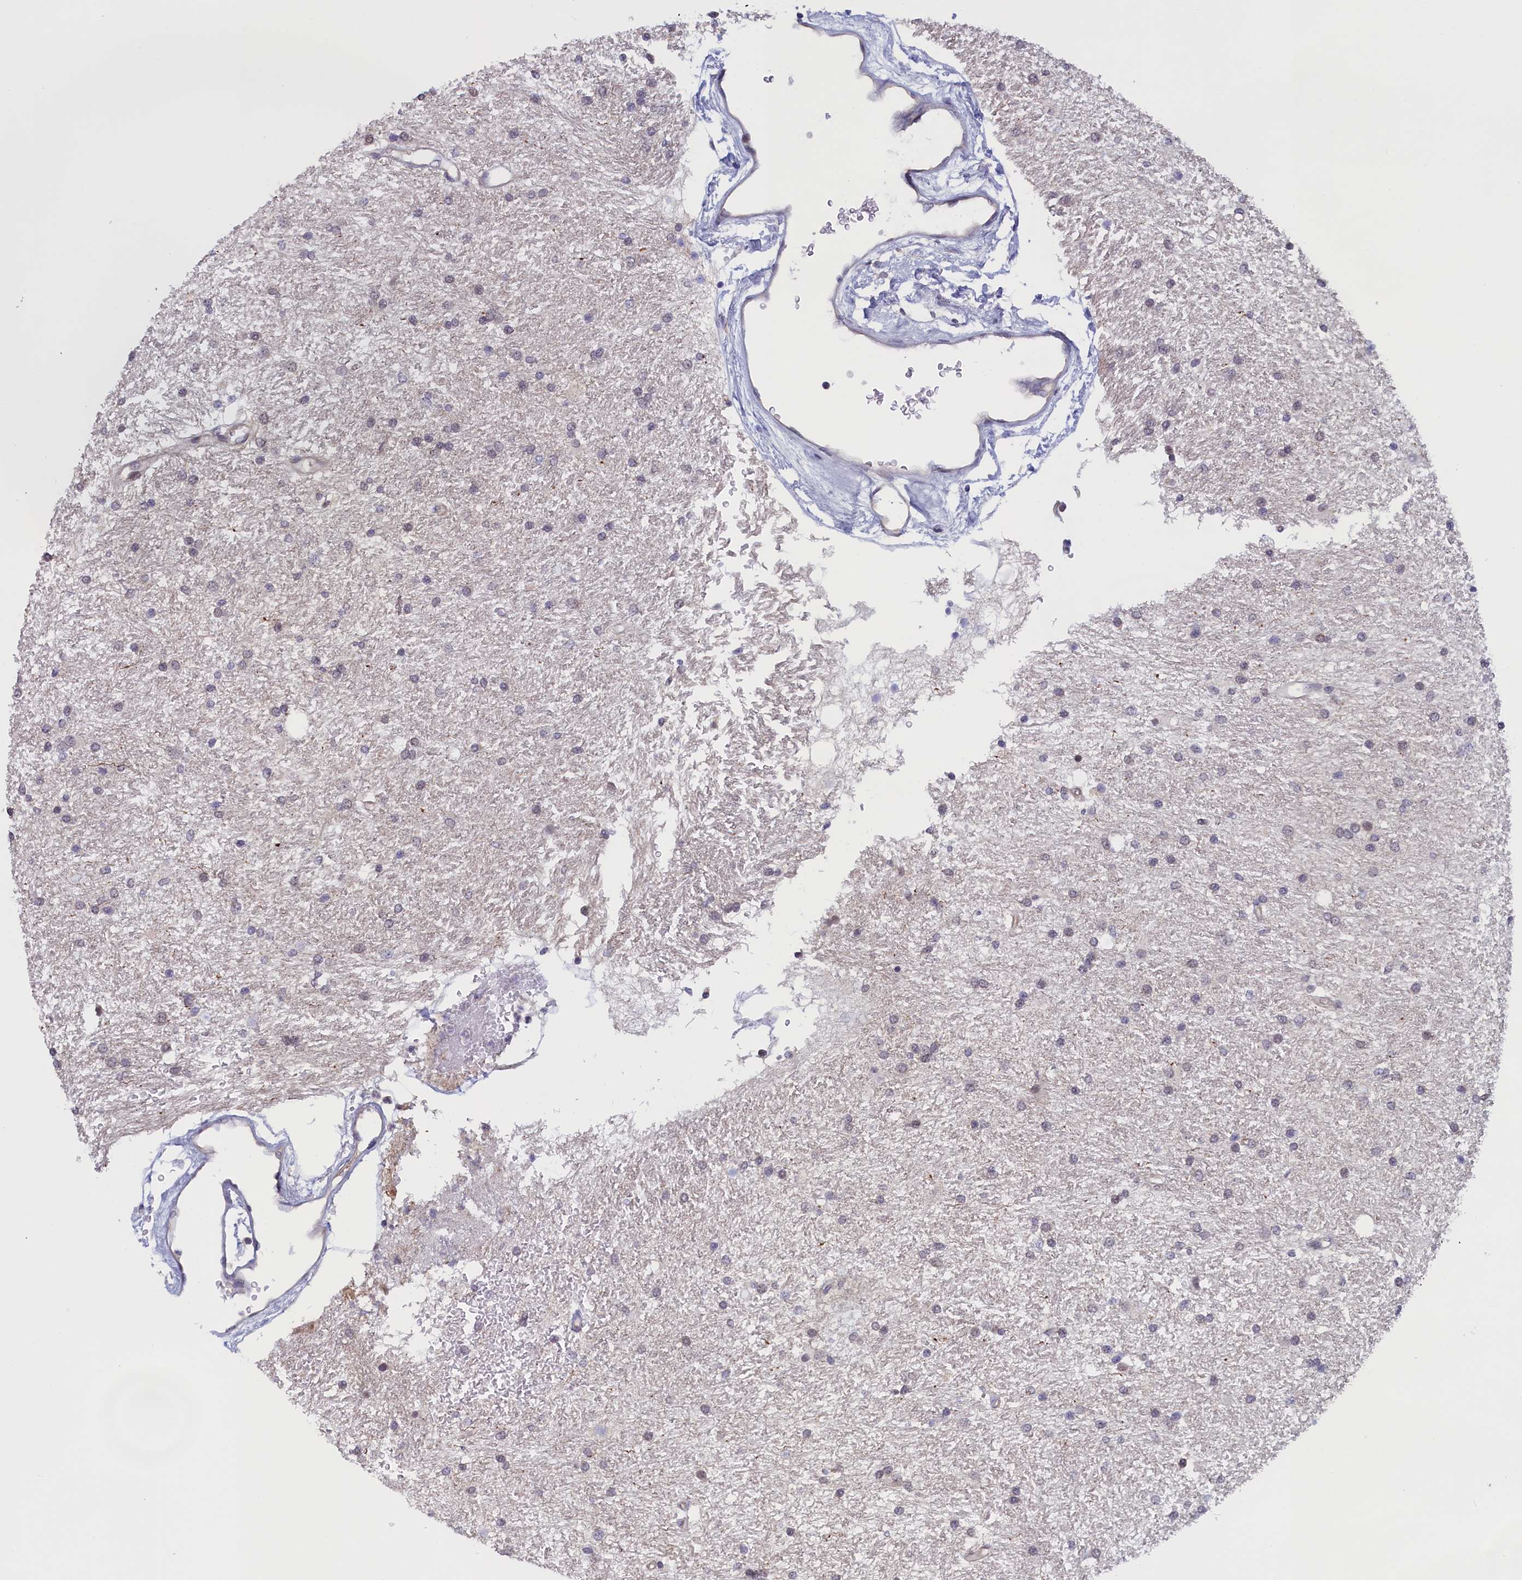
{"staining": {"intensity": "negative", "quantity": "none", "location": "none"}, "tissue": "glioma", "cell_type": "Tumor cells", "image_type": "cancer", "snomed": [{"axis": "morphology", "description": "Glioma, malignant, High grade"}, {"axis": "topography", "description": "Brain"}], "caption": "Image shows no significant protein expression in tumor cells of glioma.", "gene": "IGFALS", "patient": {"sex": "male", "age": 77}}